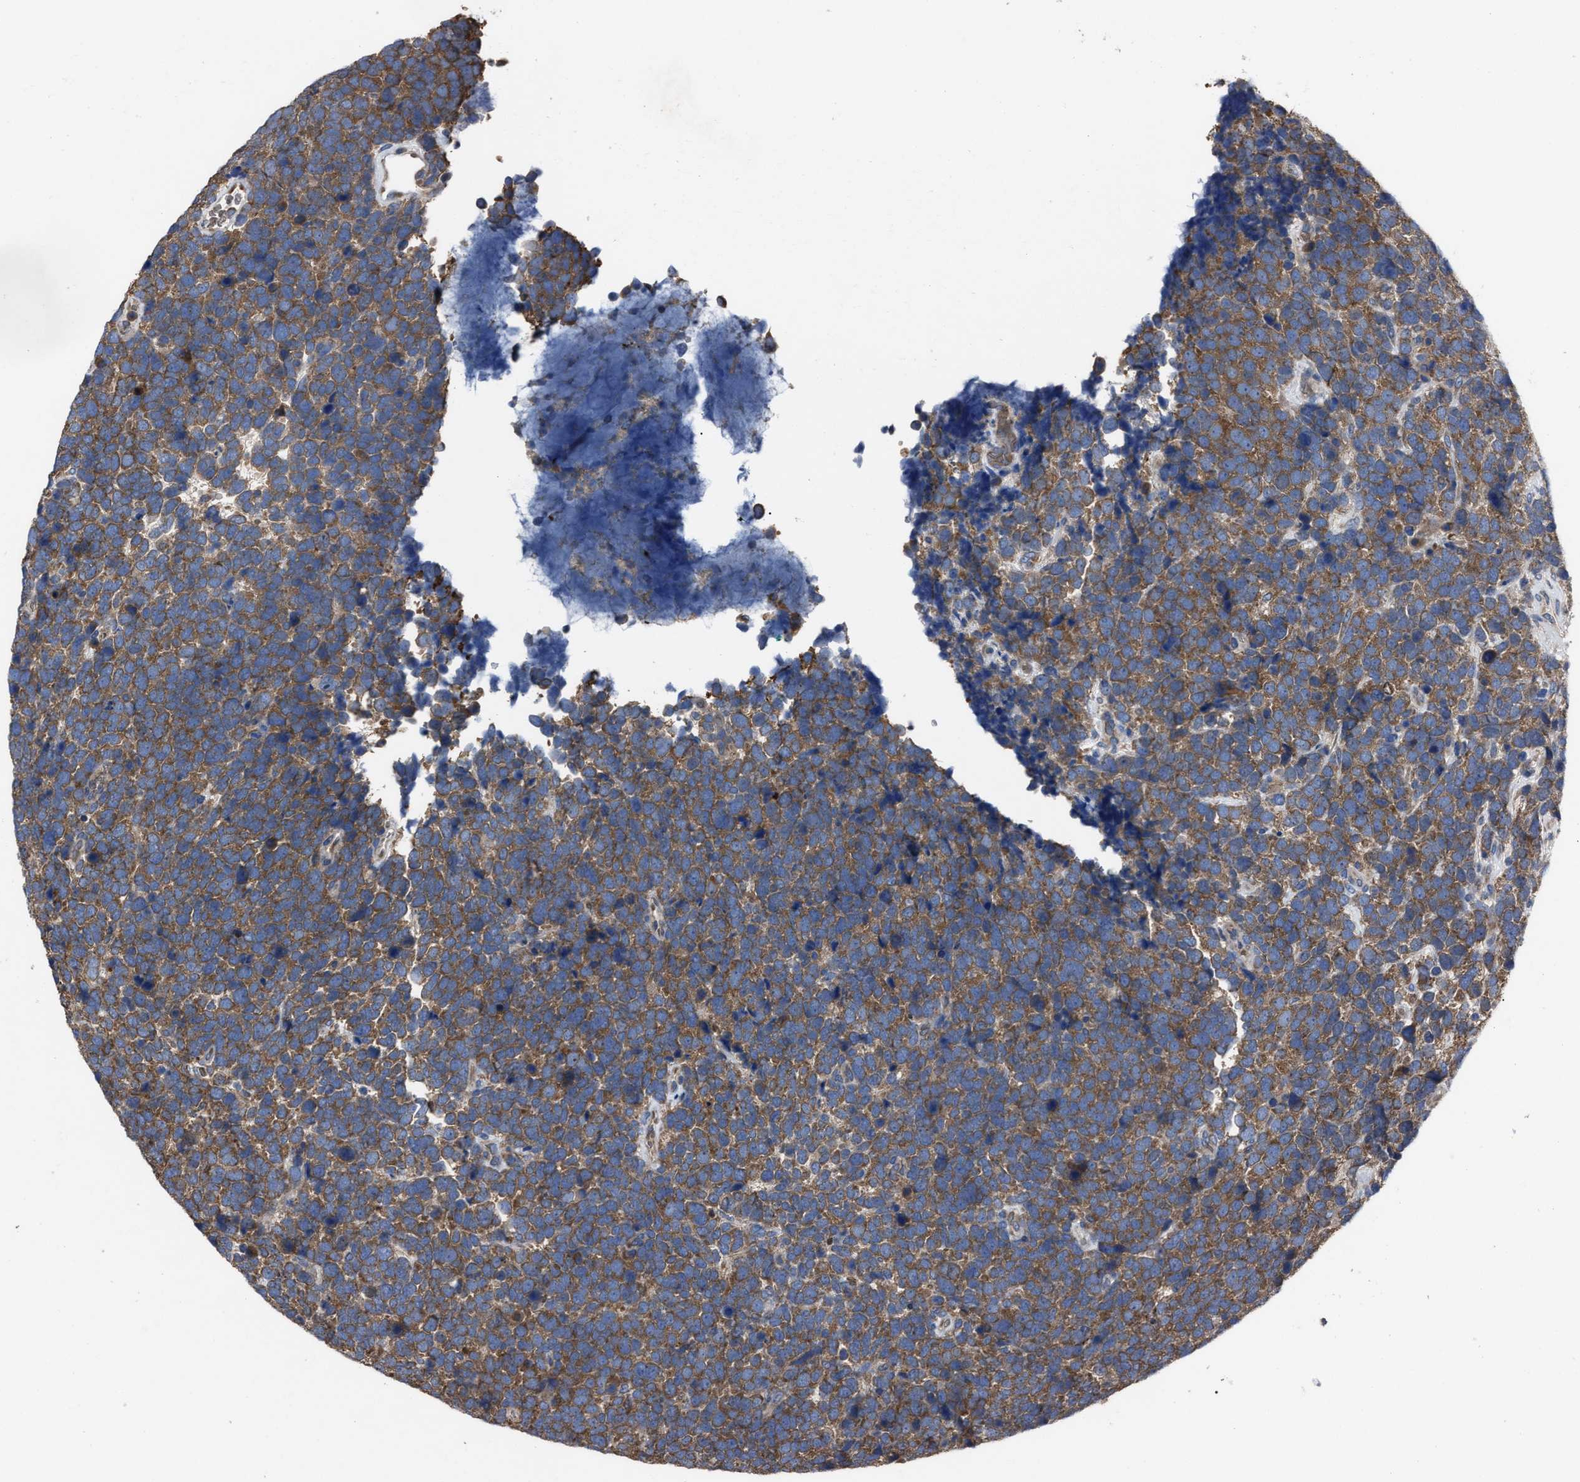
{"staining": {"intensity": "moderate", "quantity": ">75%", "location": "cytoplasmic/membranous"}, "tissue": "urothelial cancer", "cell_type": "Tumor cells", "image_type": "cancer", "snomed": [{"axis": "morphology", "description": "Urothelial carcinoma, High grade"}, {"axis": "topography", "description": "Urinary bladder"}], "caption": "Immunohistochemistry histopathology image of urothelial cancer stained for a protein (brown), which exhibits medium levels of moderate cytoplasmic/membranous expression in about >75% of tumor cells.", "gene": "UPF1", "patient": {"sex": "female", "age": 82}}